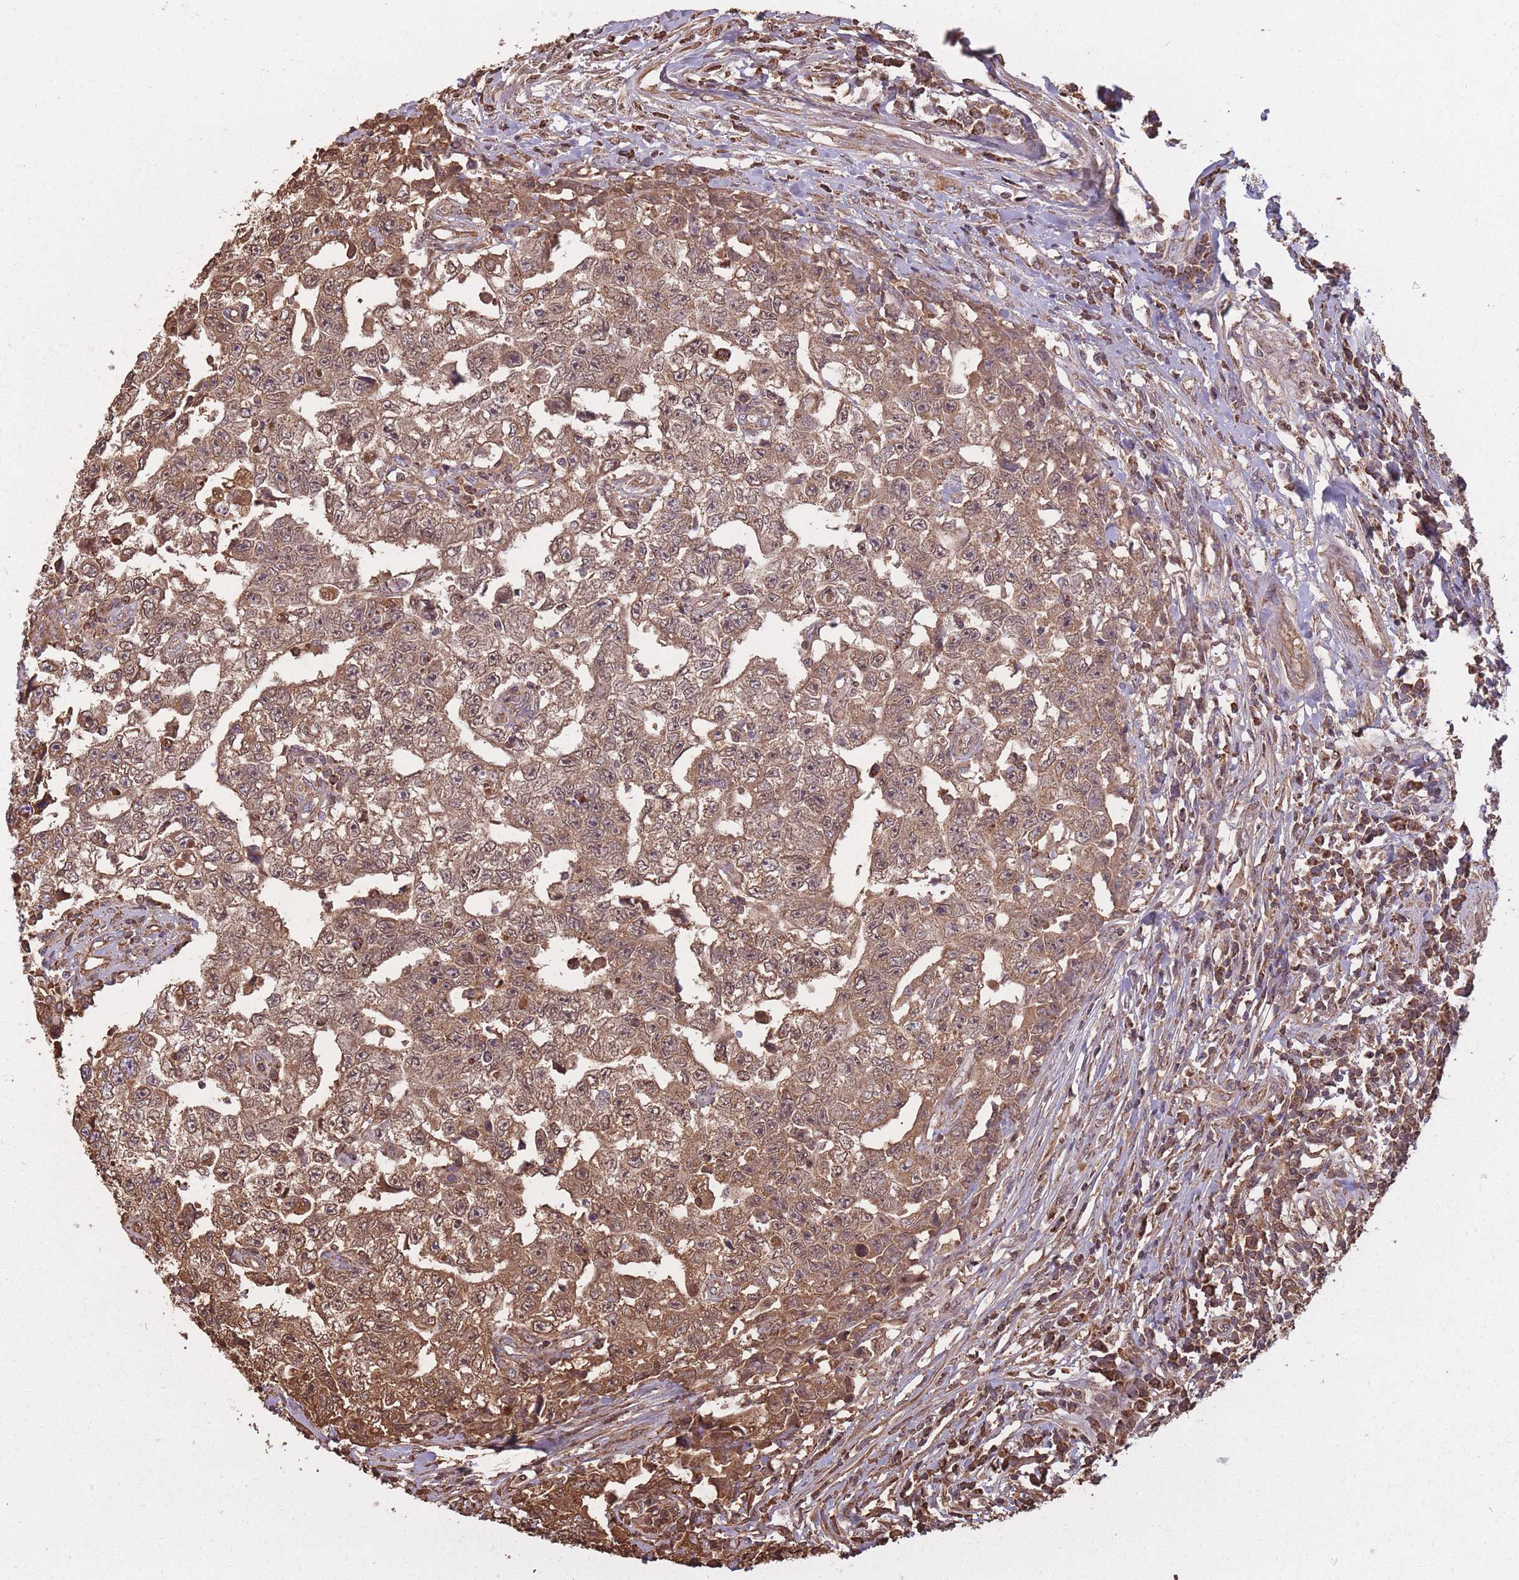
{"staining": {"intensity": "moderate", "quantity": ">75%", "location": "cytoplasmic/membranous"}, "tissue": "testis cancer", "cell_type": "Tumor cells", "image_type": "cancer", "snomed": [{"axis": "morphology", "description": "Carcinoma, Embryonal, NOS"}, {"axis": "topography", "description": "Testis"}], "caption": "Embryonal carcinoma (testis) was stained to show a protein in brown. There is medium levels of moderate cytoplasmic/membranous positivity in about >75% of tumor cells.", "gene": "KAT2A", "patient": {"sex": "male", "age": 25}}